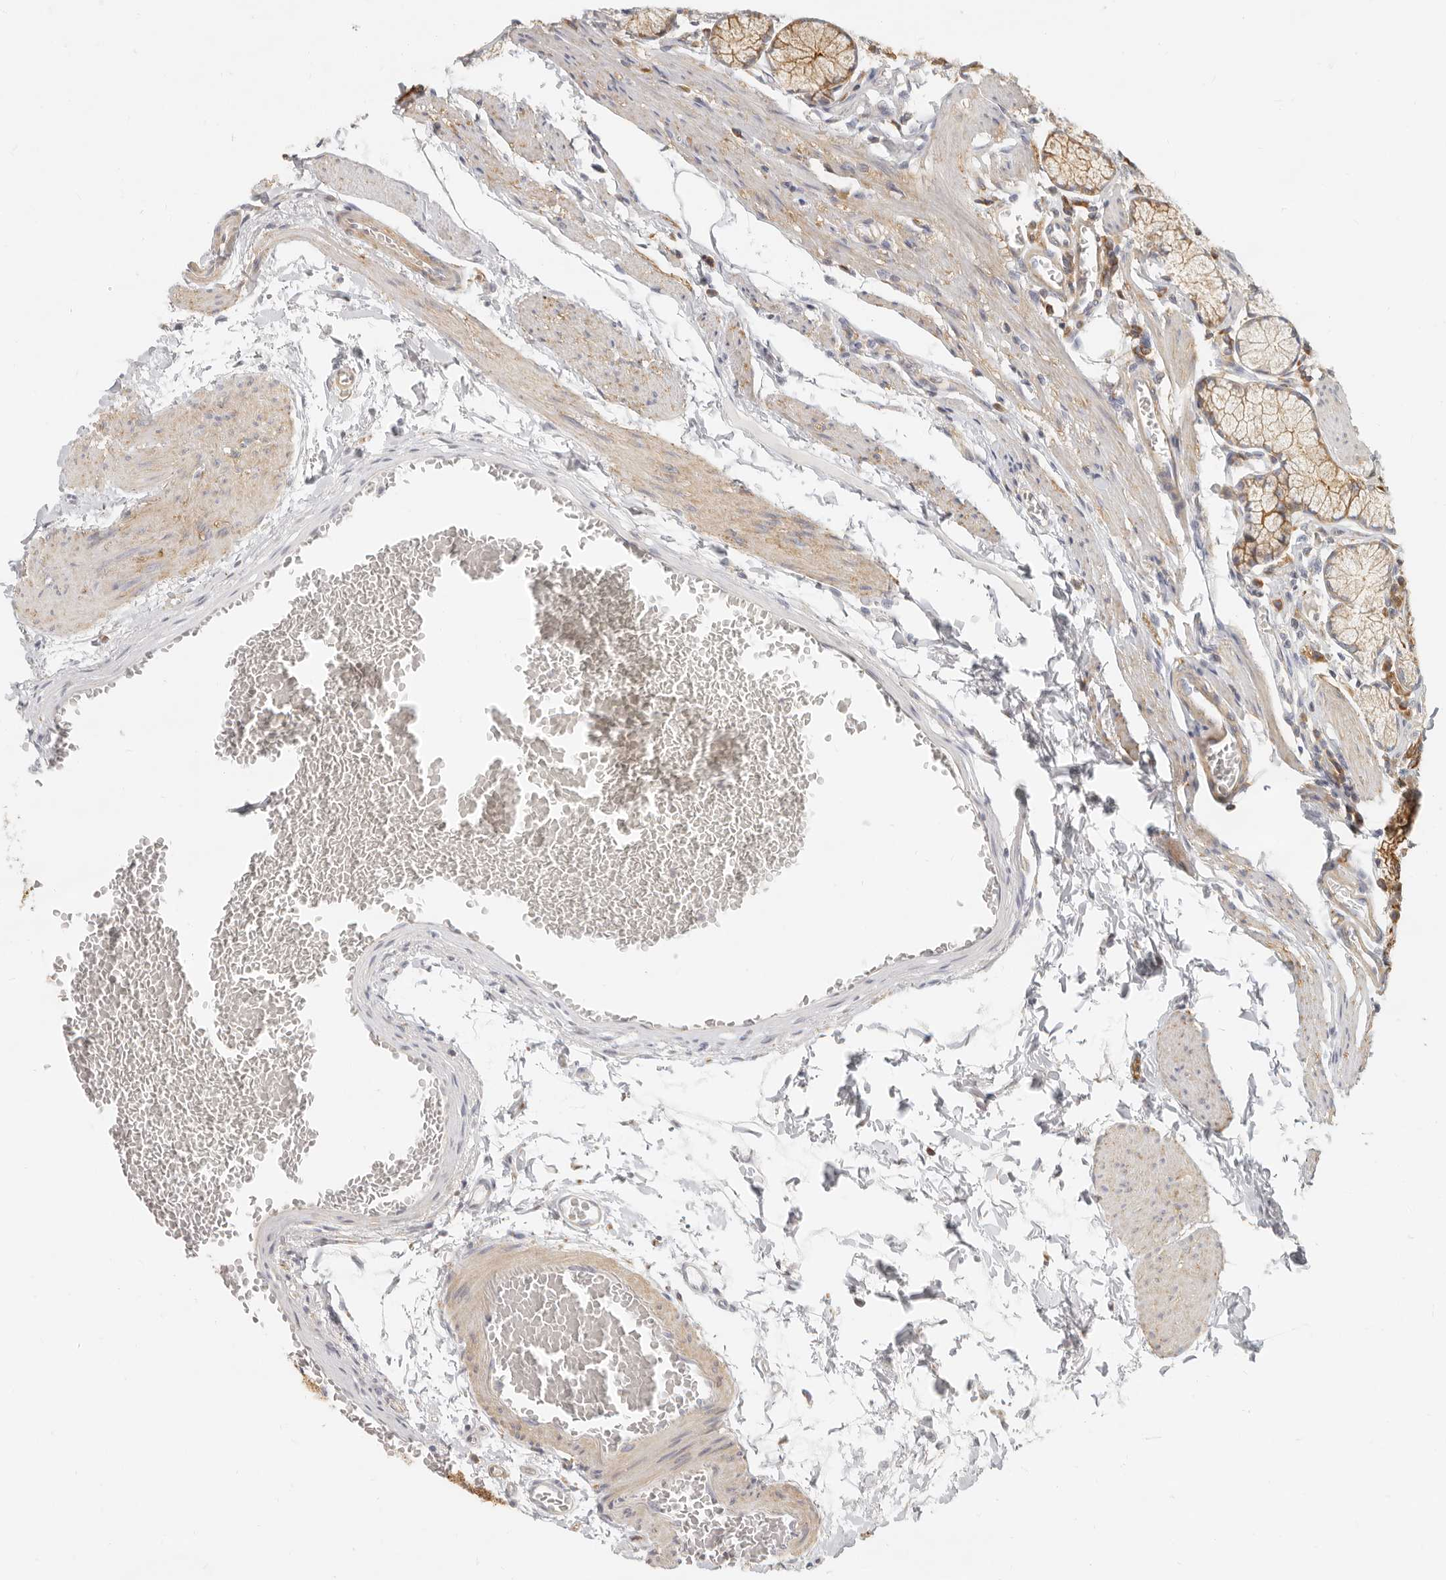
{"staining": {"intensity": "moderate", "quantity": ">75%", "location": "cytoplasmic/membranous"}, "tissue": "stomach", "cell_type": "Glandular cells", "image_type": "normal", "snomed": [{"axis": "morphology", "description": "Normal tissue, NOS"}, {"axis": "topography", "description": "Stomach"}], "caption": "This is an image of IHC staining of normal stomach, which shows moderate expression in the cytoplasmic/membranous of glandular cells.", "gene": "NIBAN1", "patient": {"sex": "male", "age": 55}}